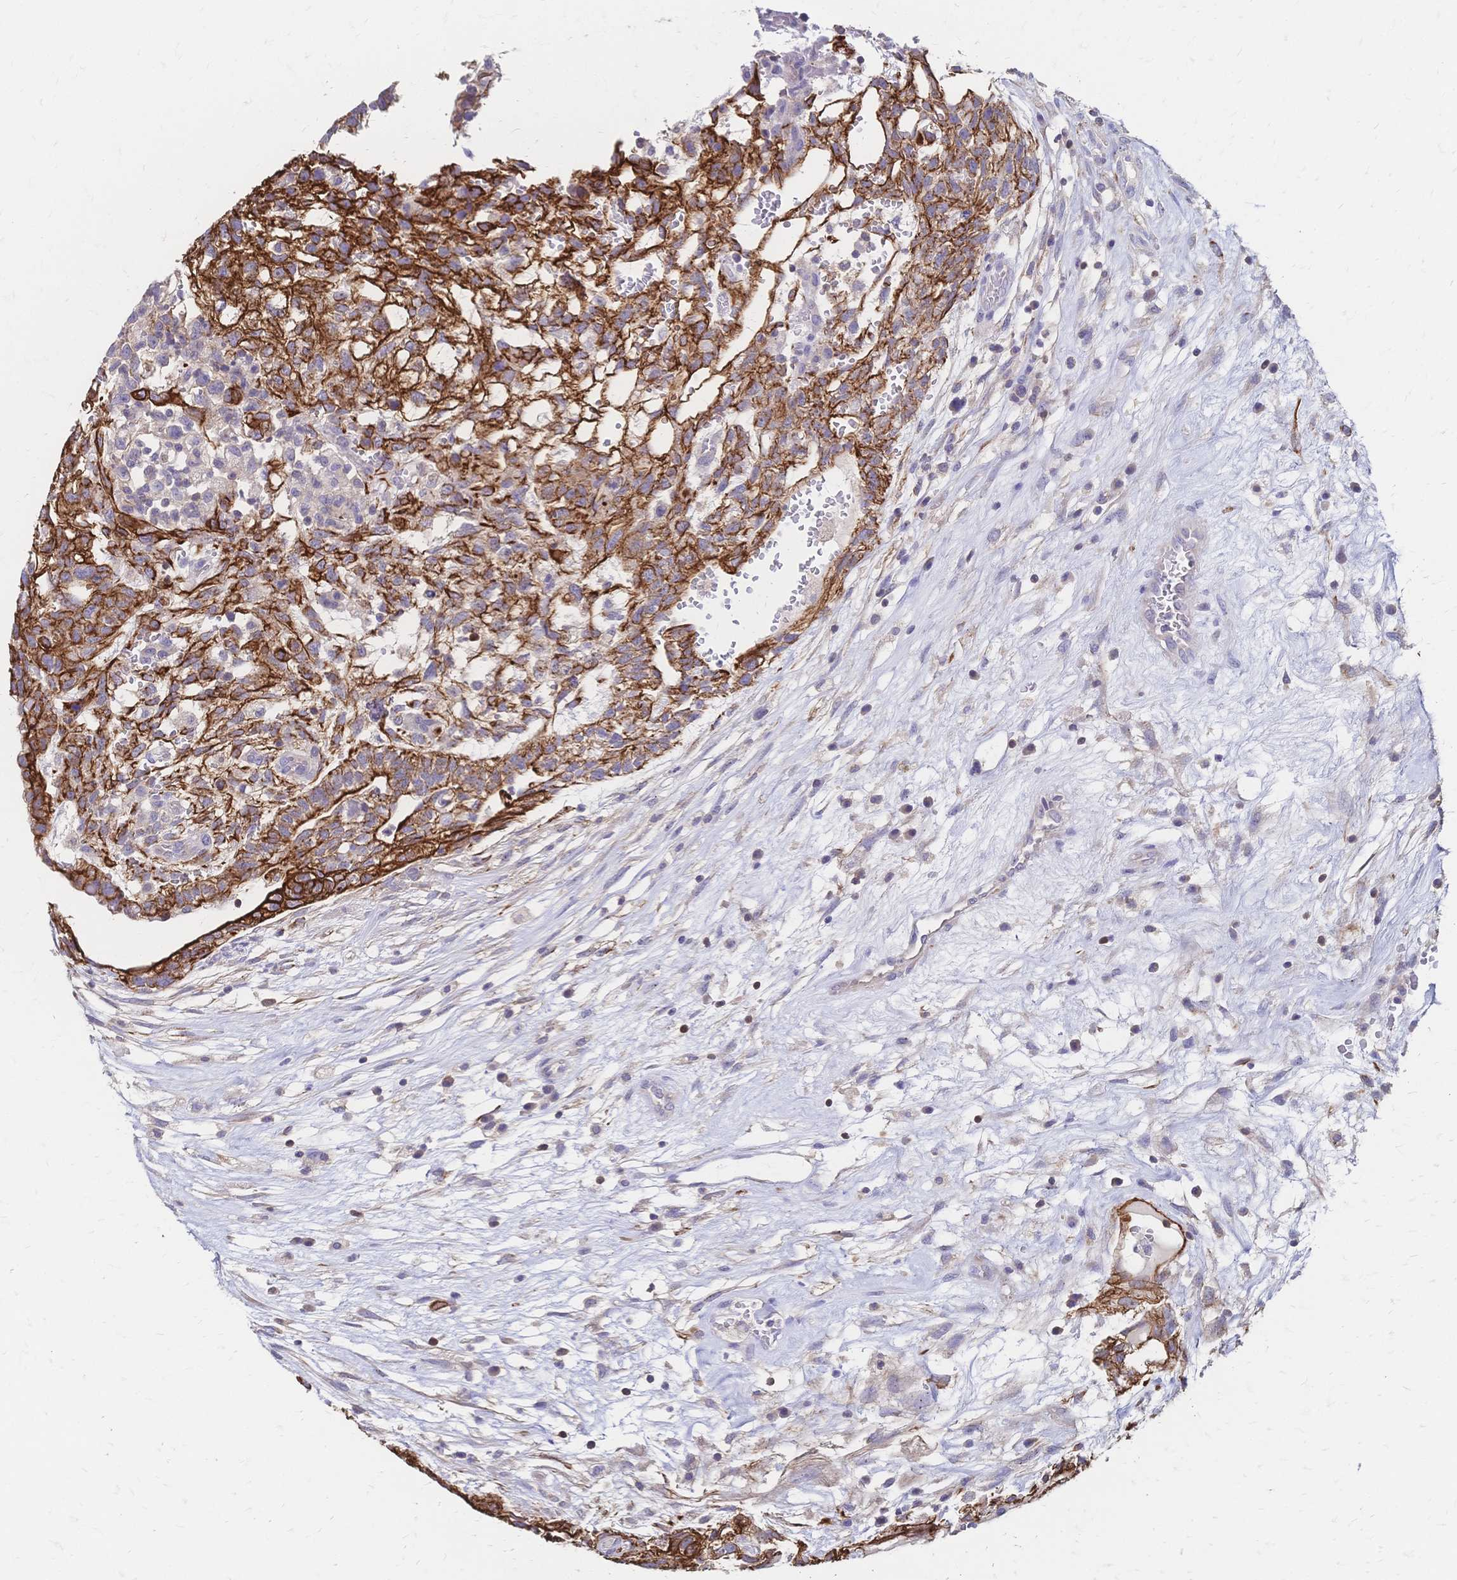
{"staining": {"intensity": "strong", "quantity": ">75%", "location": "cytoplasmic/membranous"}, "tissue": "testis cancer", "cell_type": "Tumor cells", "image_type": "cancer", "snomed": [{"axis": "morphology", "description": "Normal tissue, NOS"}, {"axis": "morphology", "description": "Carcinoma, Embryonal, NOS"}, {"axis": "topography", "description": "Testis"}], "caption": "The immunohistochemical stain shows strong cytoplasmic/membranous expression in tumor cells of testis cancer (embryonal carcinoma) tissue.", "gene": "DTNB", "patient": {"sex": "male", "age": 32}}